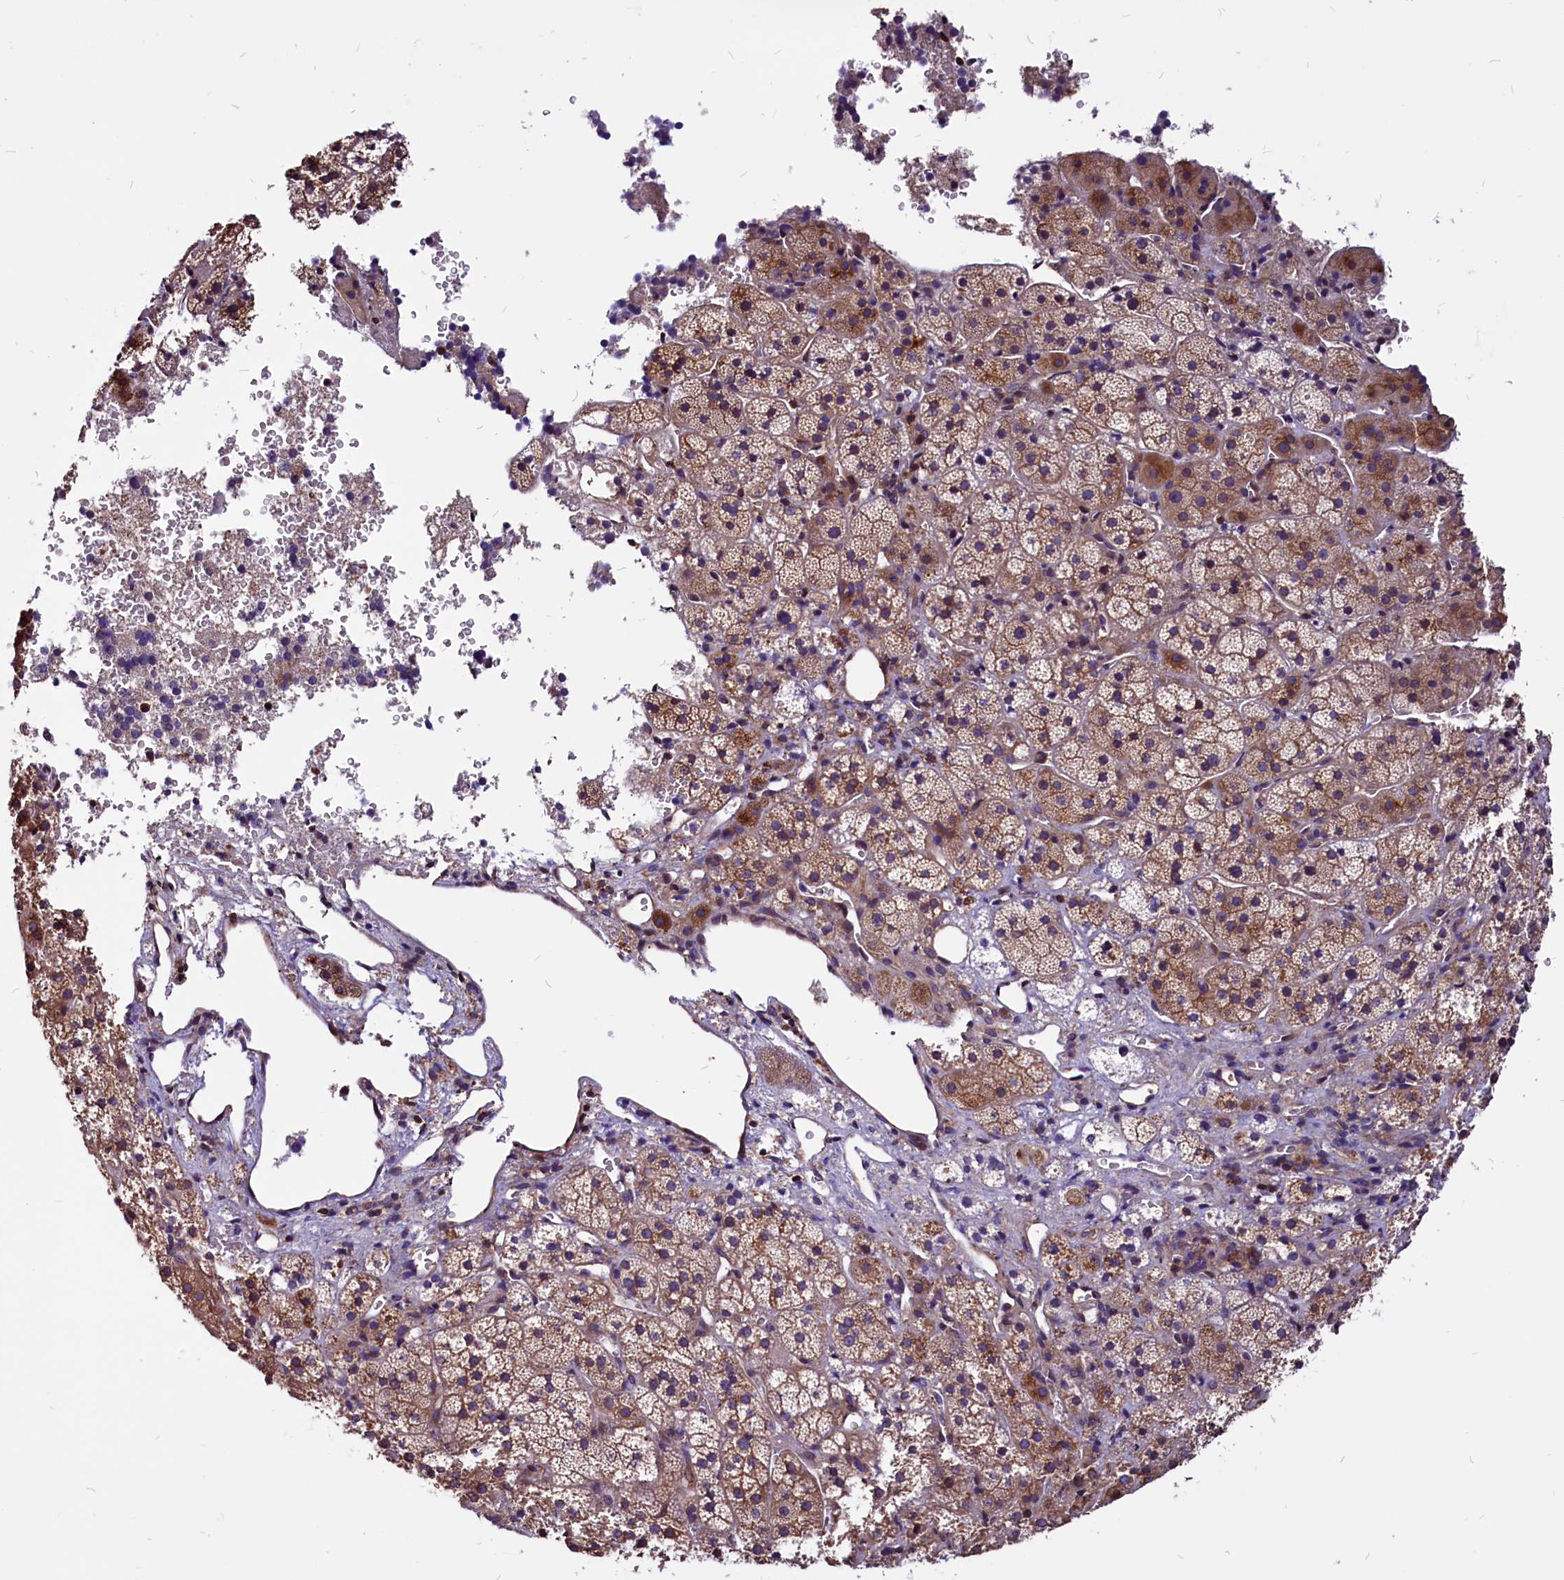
{"staining": {"intensity": "moderate", "quantity": "25%-75%", "location": "cytoplasmic/membranous"}, "tissue": "adrenal gland", "cell_type": "Glandular cells", "image_type": "normal", "snomed": [{"axis": "morphology", "description": "Normal tissue, NOS"}, {"axis": "topography", "description": "Adrenal gland"}], "caption": "Immunohistochemistry (IHC) (DAB (3,3'-diaminobenzidine)) staining of benign human adrenal gland reveals moderate cytoplasmic/membranous protein expression in approximately 25%-75% of glandular cells.", "gene": "EIF3G", "patient": {"sex": "female", "age": 44}}